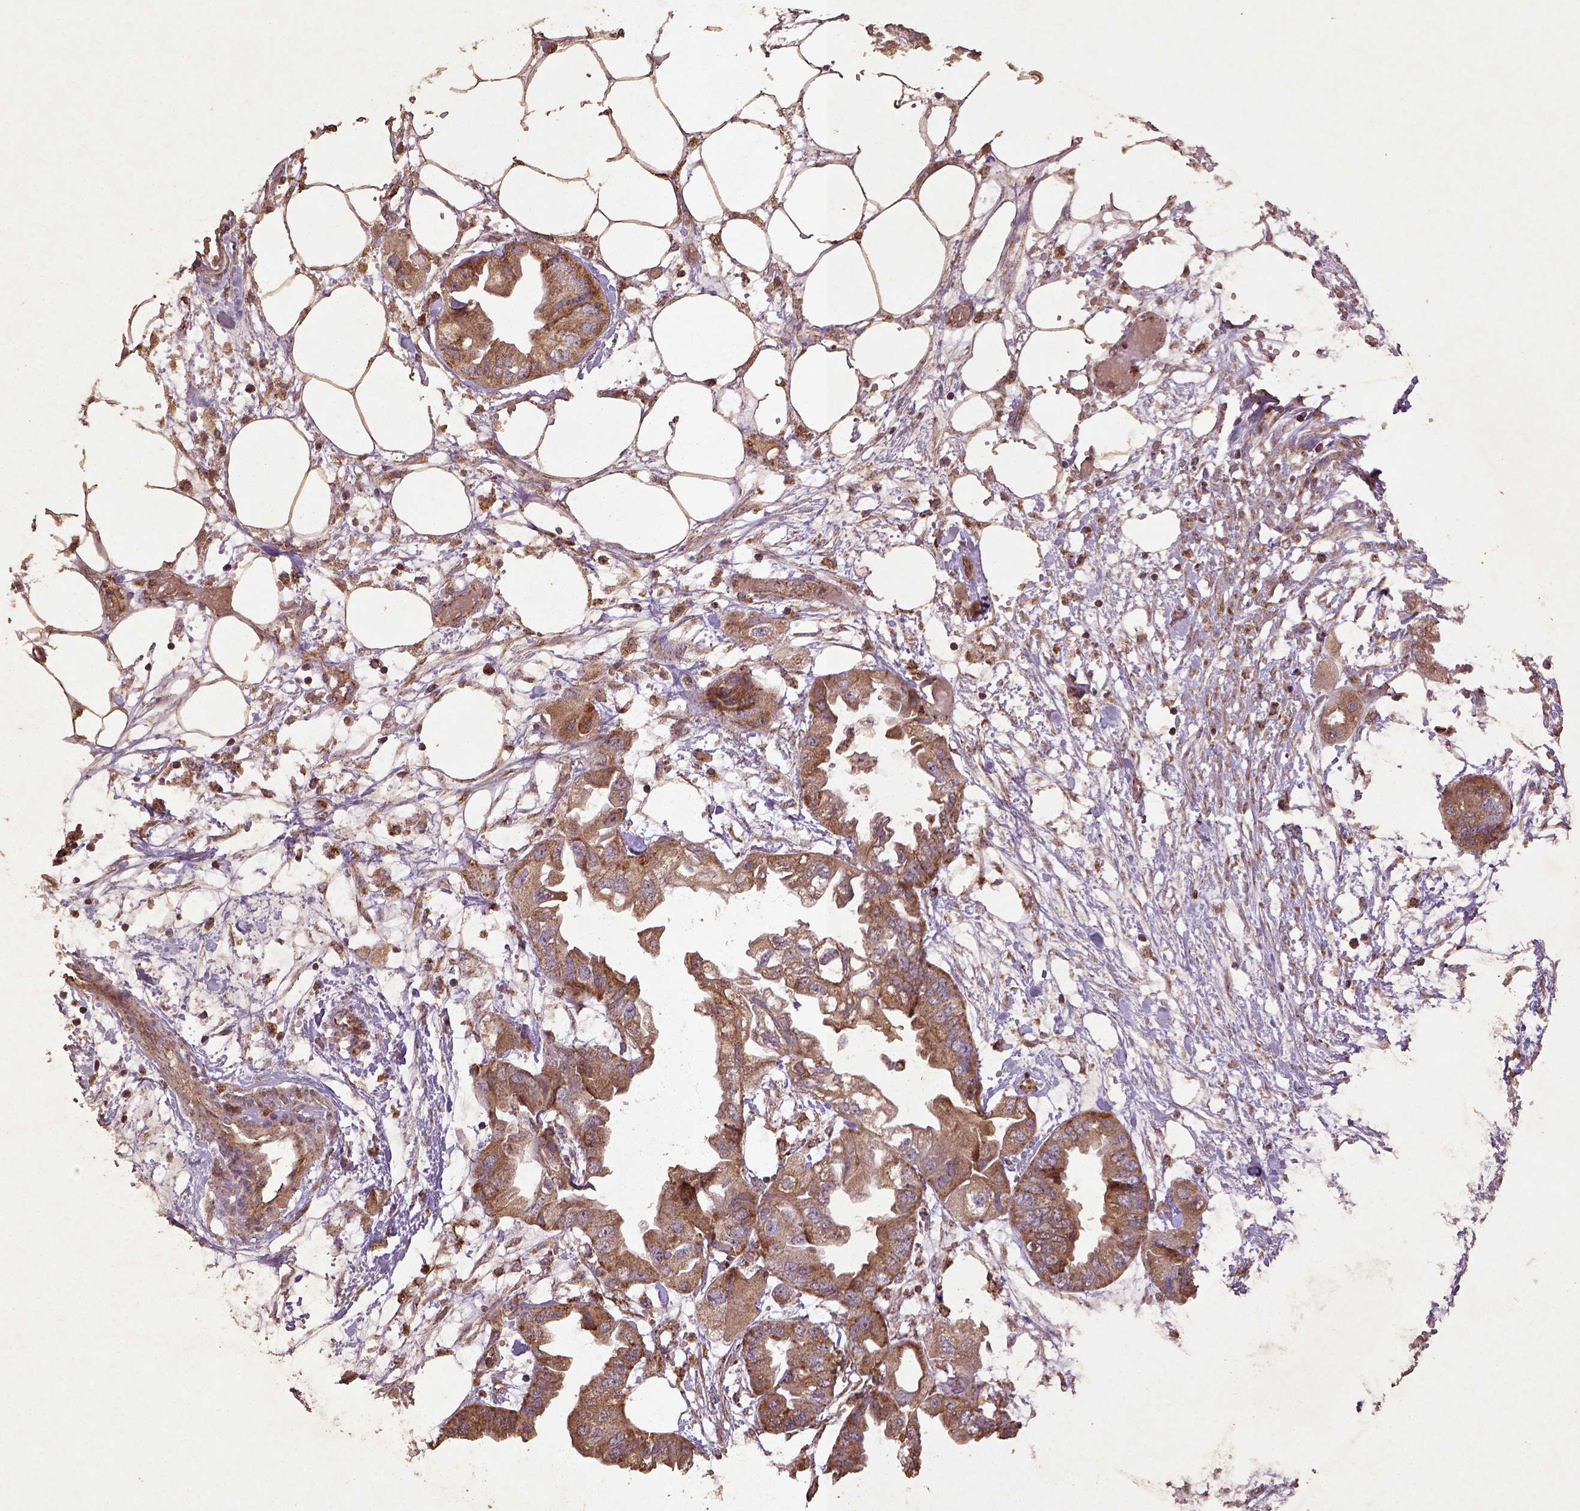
{"staining": {"intensity": "moderate", "quantity": ">75%", "location": "cytoplasmic/membranous"}, "tissue": "endometrial cancer", "cell_type": "Tumor cells", "image_type": "cancer", "snomed": [{"axis": "morphology", "description": "Adenocarcinoma, NOS"}, {"axis": "morphology", "description": "Adenocarcinoma, metastatic, NOS"}, {"axis": "topography", "description": "Adipose tissue"}, {"axis": "topography", "description": "Endometrium"}], "caption": "Moderate cytoplasmic/membranous positivity for a protein is identified in approximately >75% of tumor cells of adenocarcinoma (endometrial) using immunohistochemistry.", "gene": "MT-CO1", "patient": {"sex": "female", "age": 67}}